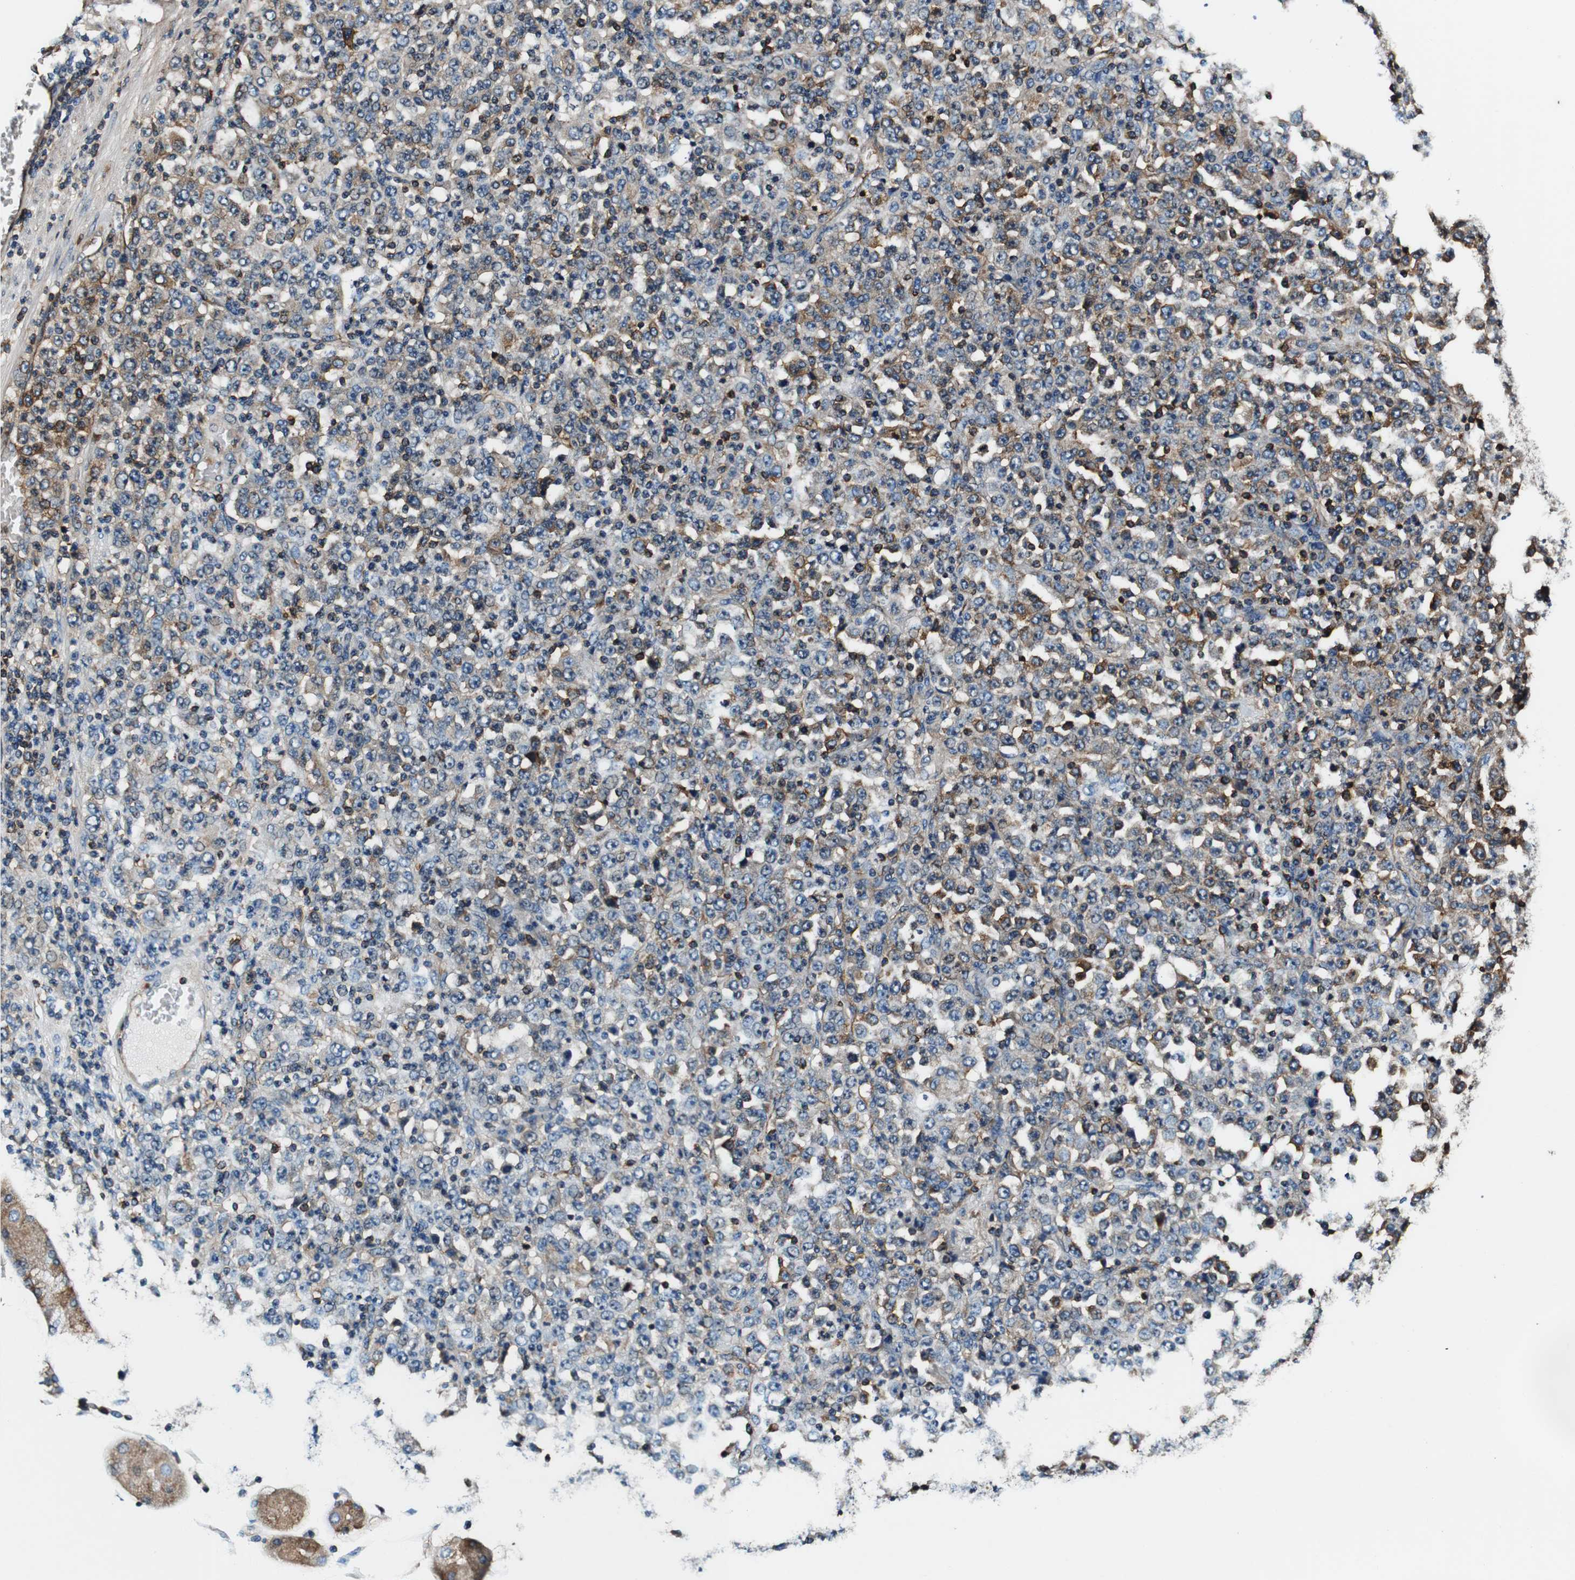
{"staining": {"intensity": "moderate", "quantity": ">75%", "location": "cytoplasmic/membranous"}, "tissue": "stomach cancer", "cell_type": "Tumor cells", "image_type": "cancer", "snomed": [{"axis": "morphology", "description": "Normal tissue, NOS"}, {"axis": "morphology", "description": "Adenocarcinoma, NOS"}, {"axis": "topography", "description": "Stomach, upper"}, {"axis": "topography", "description": "Stomach"}], "caption": "IHC of stomach cancer exhibits medium levels of moderate cytoplasmic/membranous staining in about >75% of tumor cells. The protein of interest is shown in brown color, while the nuclei are stained blue.", "gene": "RHOT2", "patient": {"sex": "male", "age": 59}}